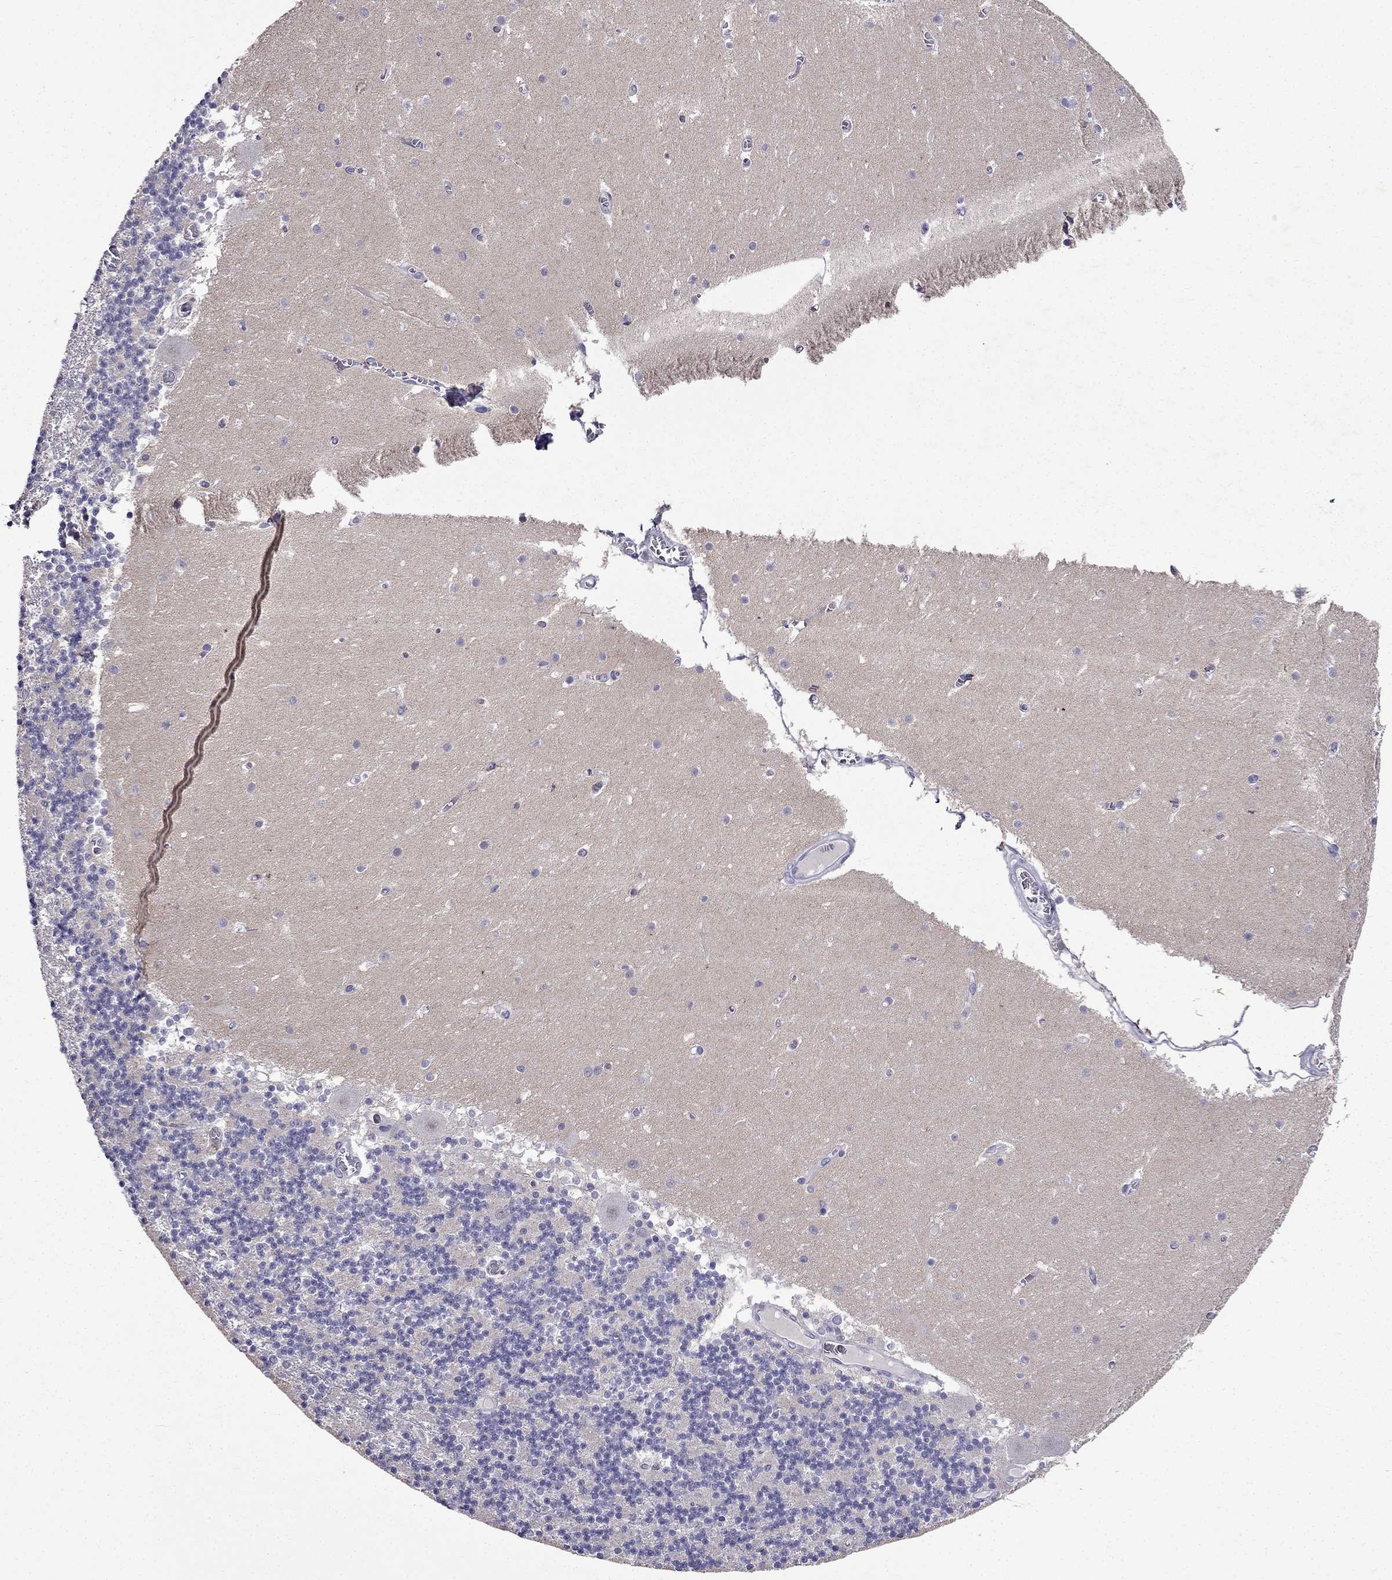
{"staining": {"intensity": "negative", "quantity": "none", "location": "none"}, "tissue": "cerebellum", "cell_type": "Cells in granular layer", "image_type": "normal", "snomed": [{"axis": "morphology", "description": "Normal tissue, NOS"}, {"axis": "topography", "description": "Cerebellum"}], "caption": "IHC photomicrograph of benign human cerebellum stained for a protein (brown), which demonstrates no expression in cells in granular layer. (DAB IHC with hematoxylin counter stain).", "gene": "AQP9", "patient": {"sex": "female", "age": 28}}